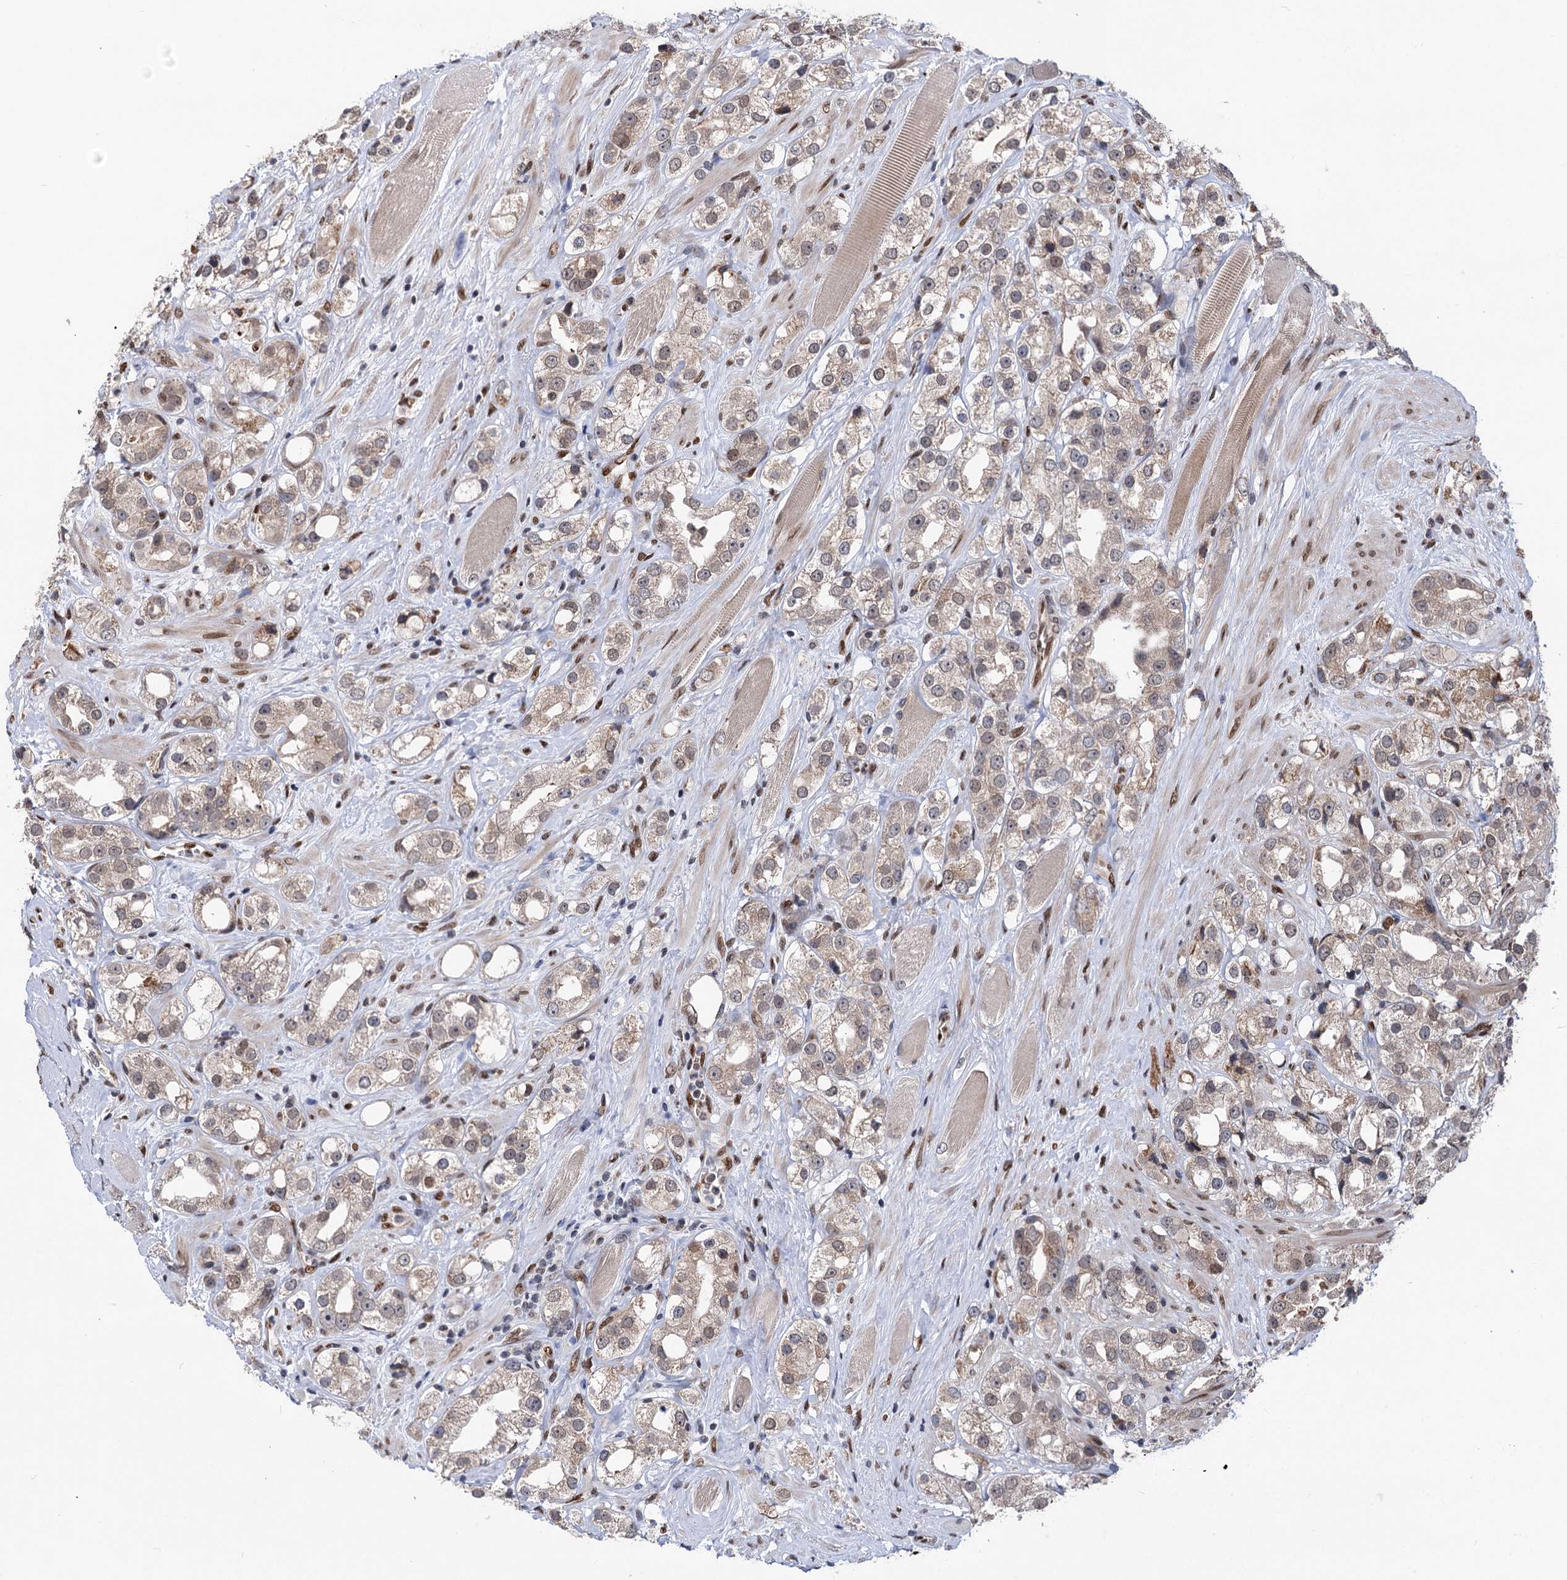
{"staining": {"intensity": "weak", "quantity": "25%-75%", "location": "cytoplasmic/membranous"}, "tissue": "prostate cancer", "cell_type": "Tumor cells", "image_type": "cancer", "snomed": [{"axis": "morphology", "description": "Adenocarcinoma, NOS"}, {"axis": "topography", "description": "Prostate"}], "caption": "There is low levels of weak cytoplasmic/membranous staining in tumor cells of prostate adenocarcinoma, as demonstrated by immunohistochemical staining (brown color).", "gene": "MESD", "patient": {"sex": "male", "age": 79}}